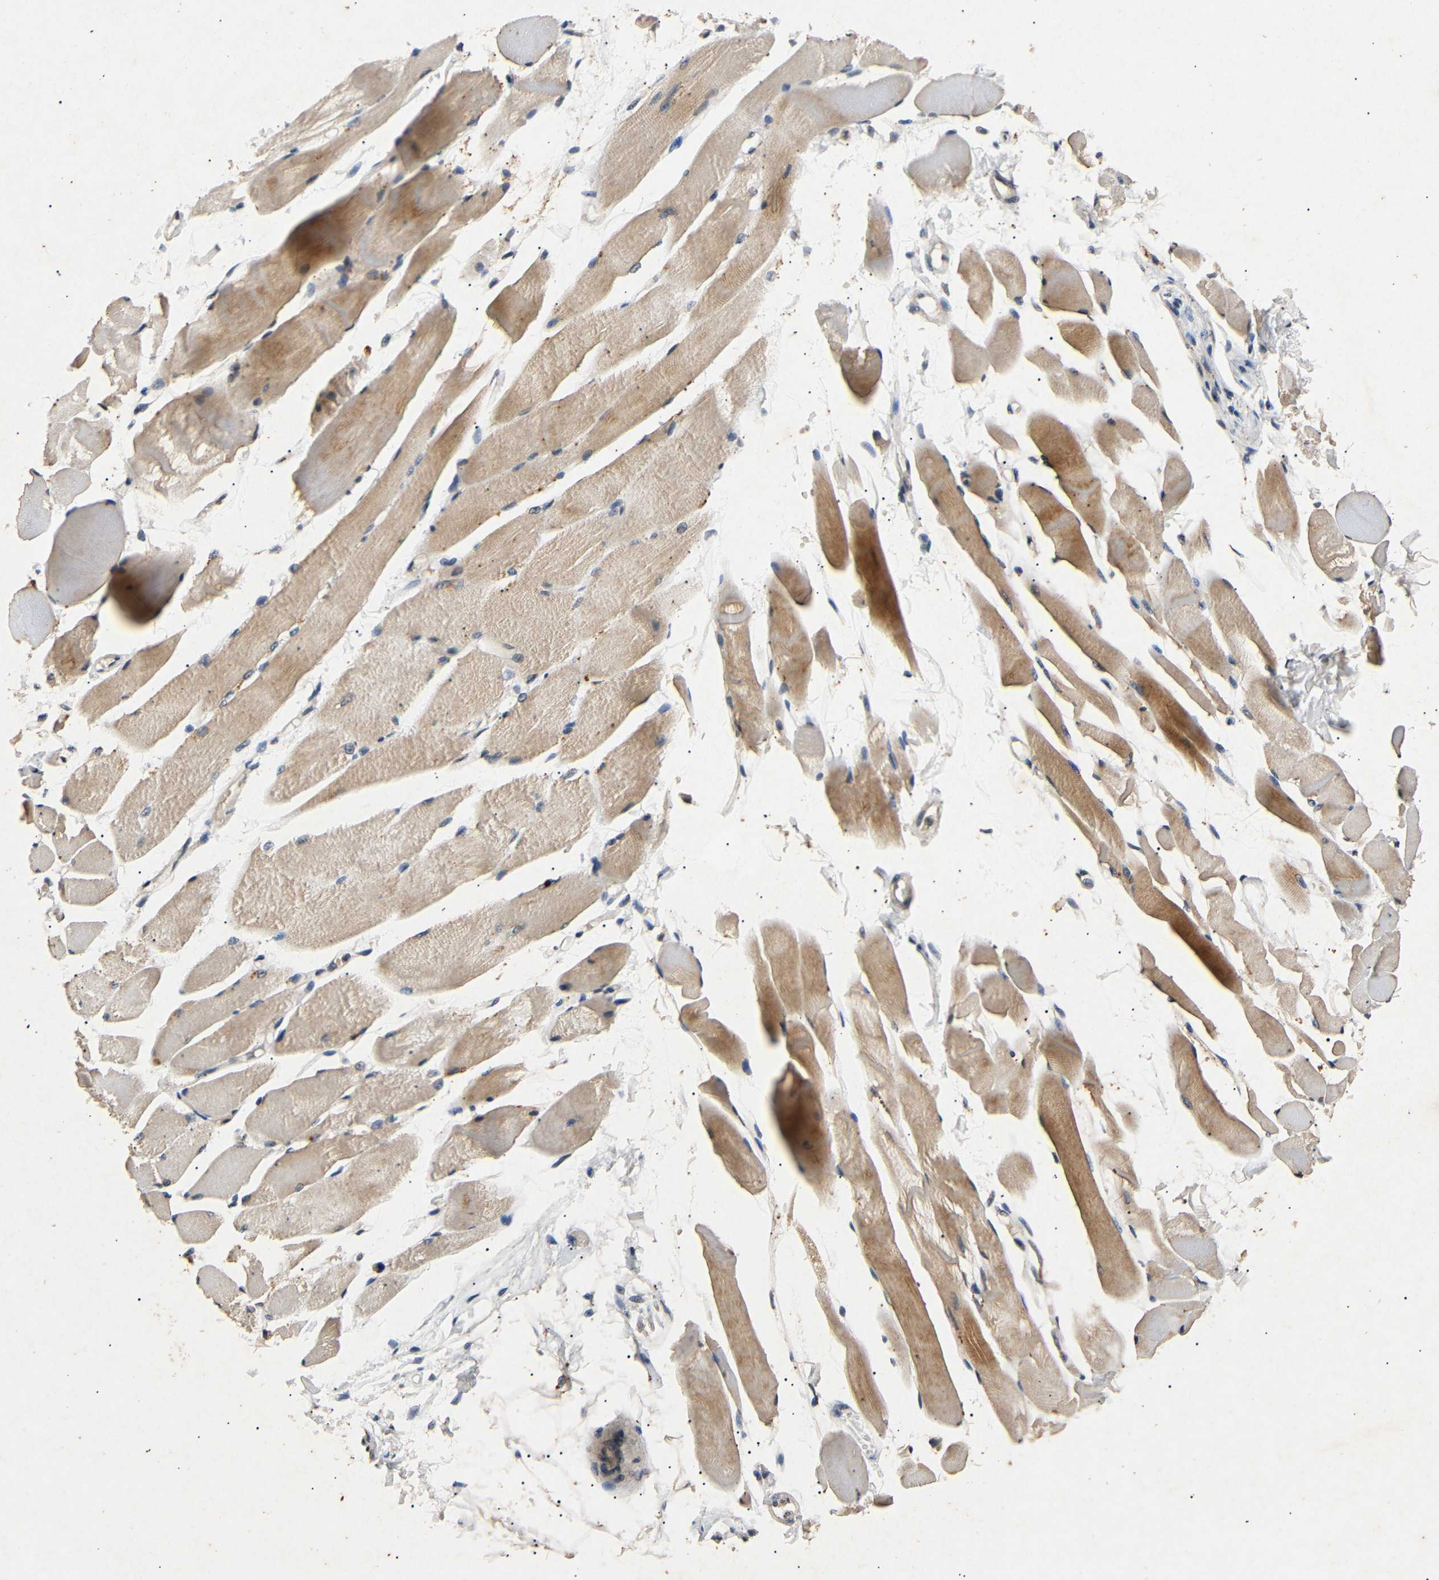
{"staining": {"intensity": "moderate", "quantity": "25%-75%", "location": "cytoplasmic/membranous,nuclear"}, "tissue": "skeletal muscle", "cell_type": "Myocytes", "image_type": "normal", "snomed": [{"axis": "morphology", "description": "Normal tissue, NOS"}, {"axis": "topography", "description": "Skeletal muscle"}, {"axis": "topography", "description": "Peripheral nerve tissue"}], "caption": "Protein expression analysis of unremarkable skeletal muscle displays moderate cytoplasmic/membranous,nuclear staining in about 25%-75% of myocytes. The protein of interest is stained brown, and the nuclei are stained in blue (DAB IHC with brightfield microscopy, high magnification).", "gene": "PARN", "patient": {"sex": "female", "age": 84}}